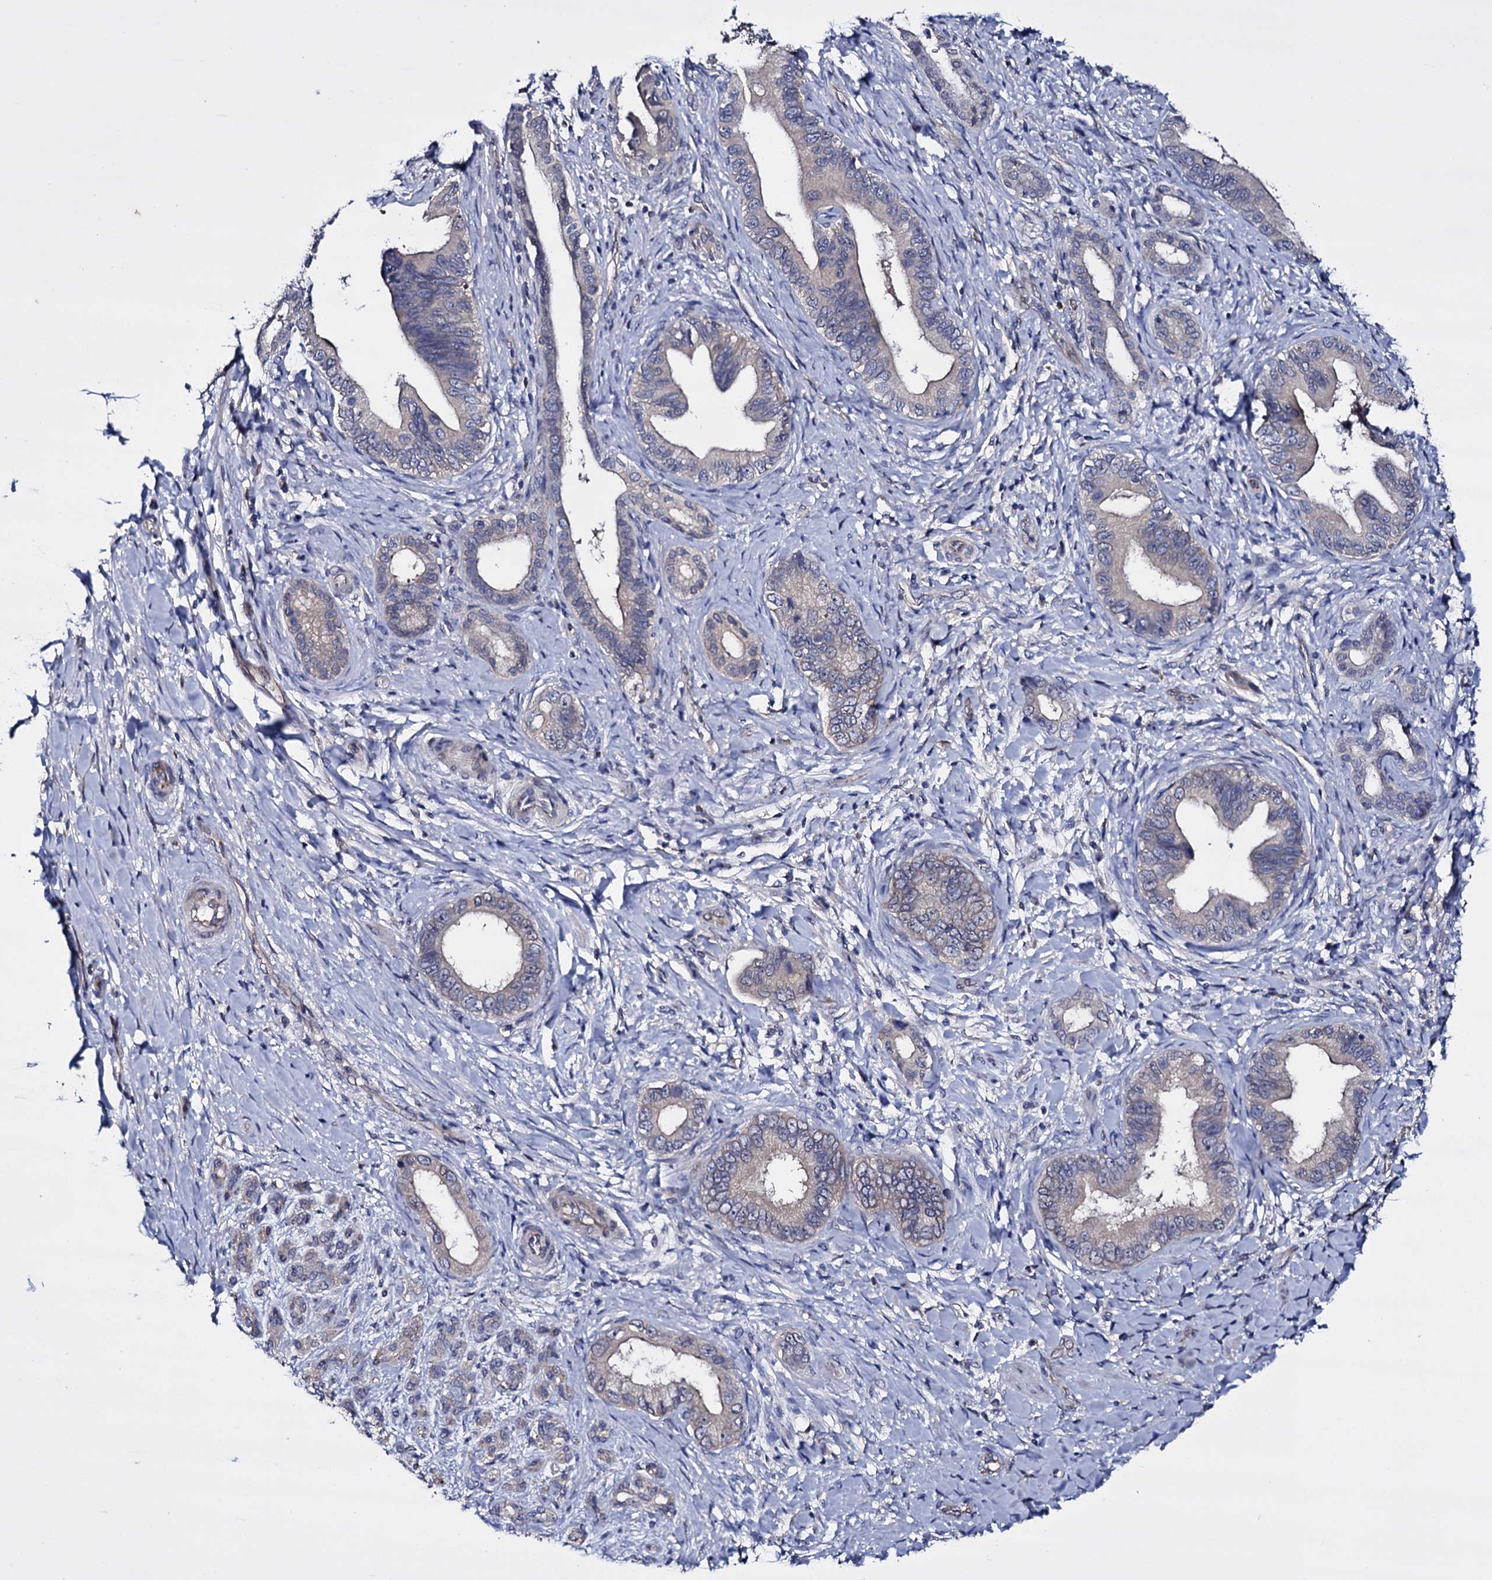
{"staining": {"intensity": "negative", "quantity": "none", "location": "none"}, "tissue": "pancreatic cancer", "cell_type": "Tumor cells", "image_type": "cancer", "snomed": [{"axis": "morphology", "description": "Adenocarcinoma, NOS"}, {"axis": "topography", "description": "Pancreas"}], "caption": "There is no significant positivity in tumor cells of pancreatic cancer. Nuclei are stained in blue.", "gene": "BCL2L14", "patient": {"sex": "female", "age": 55}}